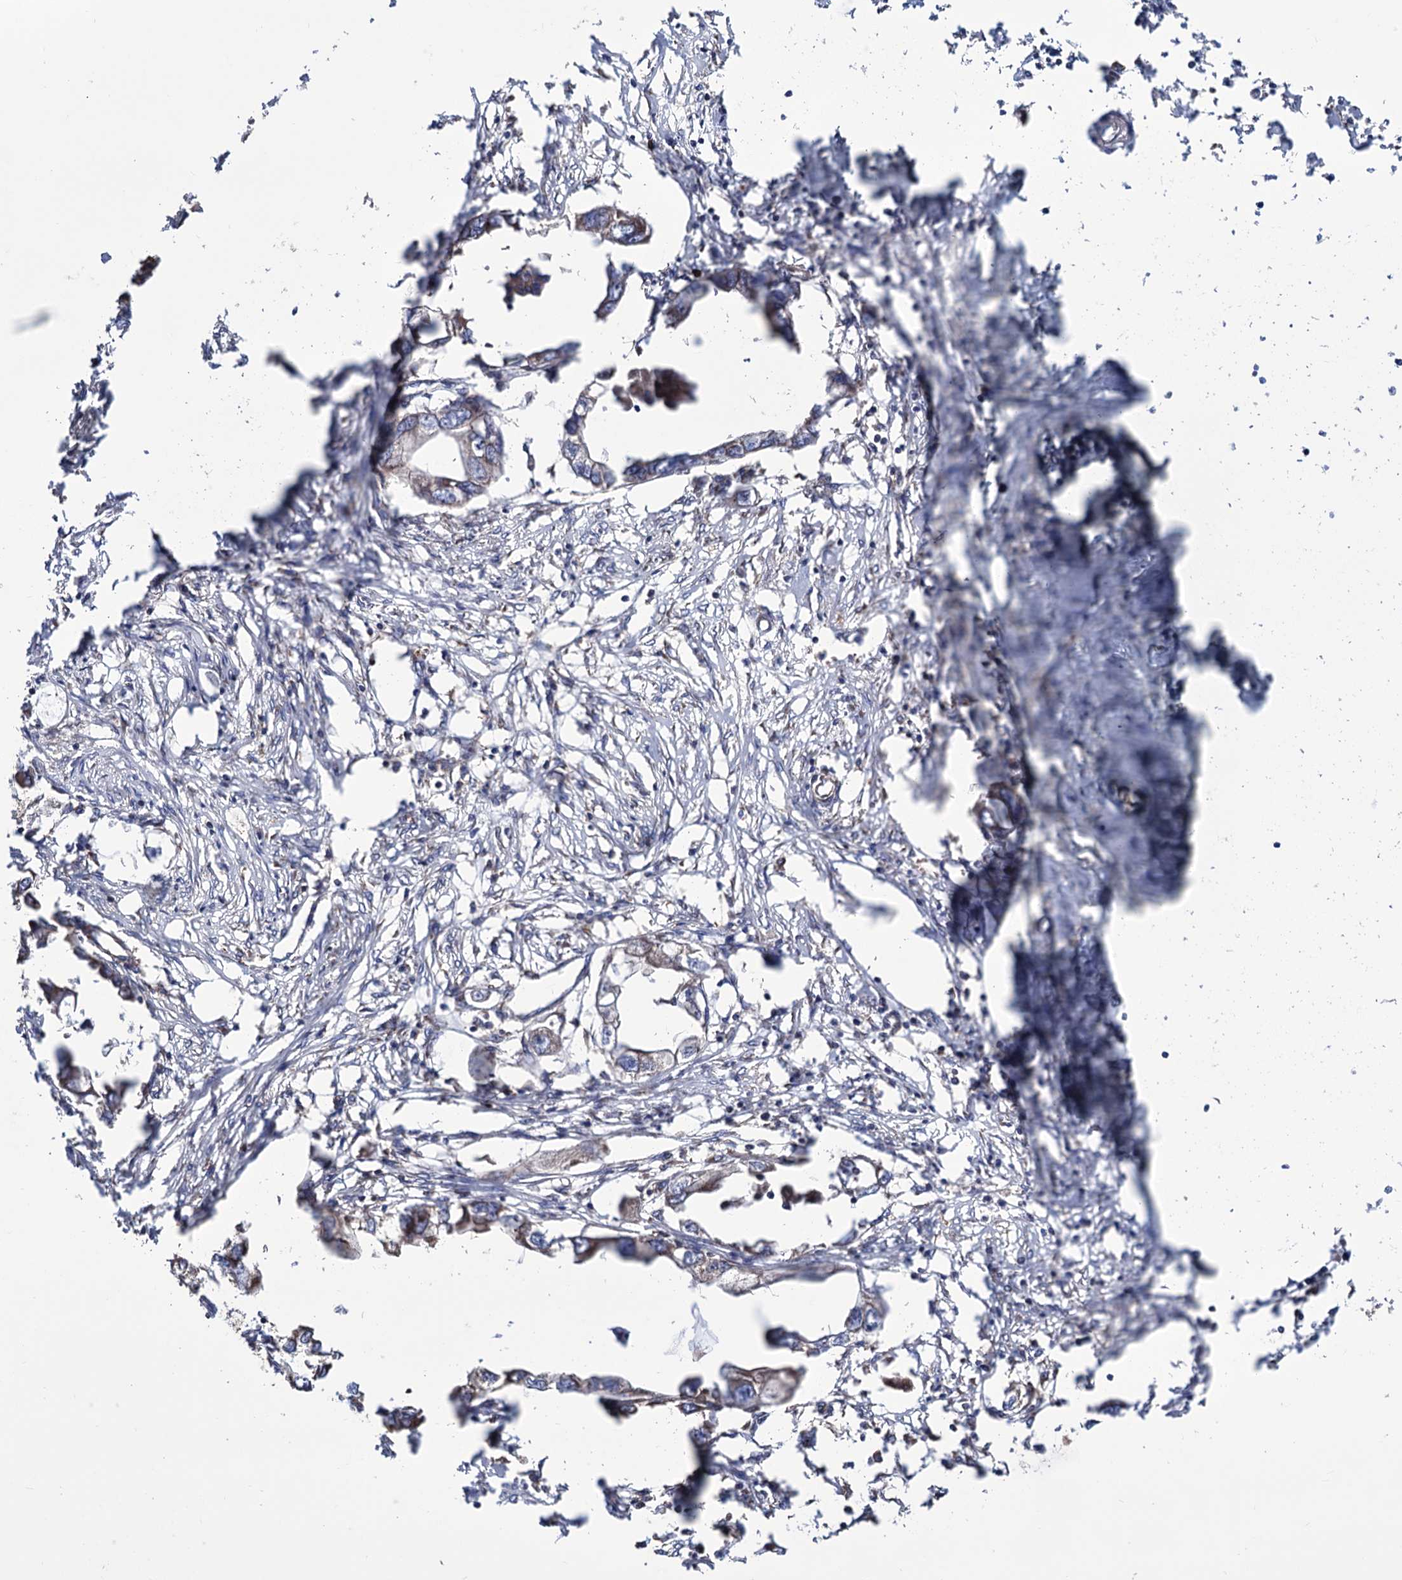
{"staining": {"intensity": "negative", "quantity": "none", "location": "none"}, "tissue": "endometrial cancer", "cell_type": "Tumor cells", "image_type": "cancer", "snomed": [{"axis": "morphology", "description": "Adenocarcinoma, NOS"}, {"axis": "morphology", "description": "Adenocarcinoma, metastatic, NOS"}, {"axis": "topography", "description": "Adipose tissue"}, {"axis": "topography", "description": "Endometrium"}], "caption": "Tumor cells show no significant positivity in endometrial cancer.", "gene": "FERMT2", "patient": {"sex": "female", "age": 67}}